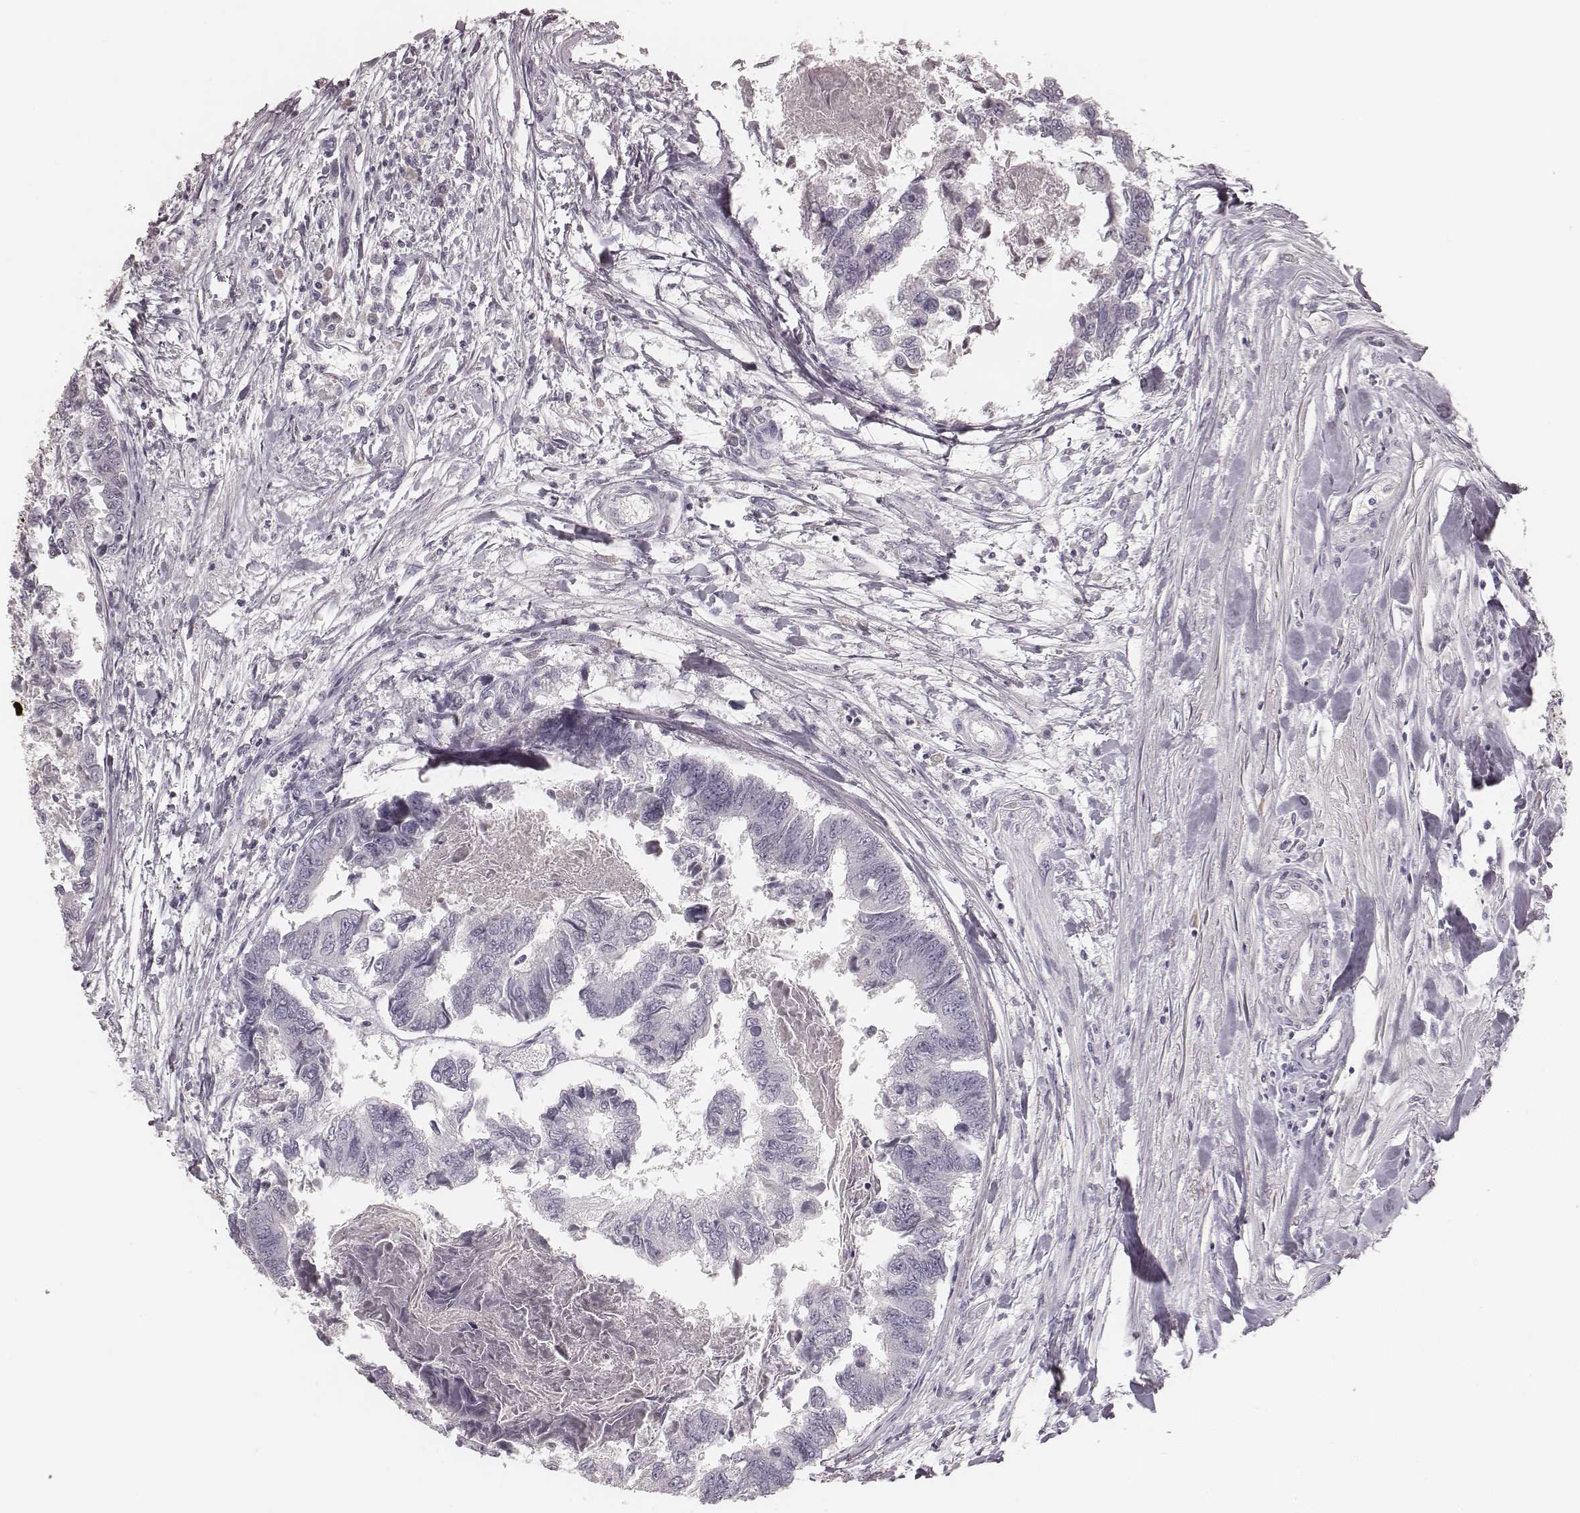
{"staining": {"intensity": "negative", "quantity": "none", "location": "none"}, "tissue": "colorectal cancer", "cell_type": "Tumor cells", "image_type": "cancer", "snomed": [{"axis": "morphology", "description": "Adenocarcinoma, NOS"}, {"axis": "topography", "description": "Colon"}], "caption": "Protein analysis of colorectal adenocarcinoma exhibits no significant positivity in tumor cells. (DAB IHC, high magnification).", "gene": "SMIM24", "patient": {"sex": "female", "age": 65}}